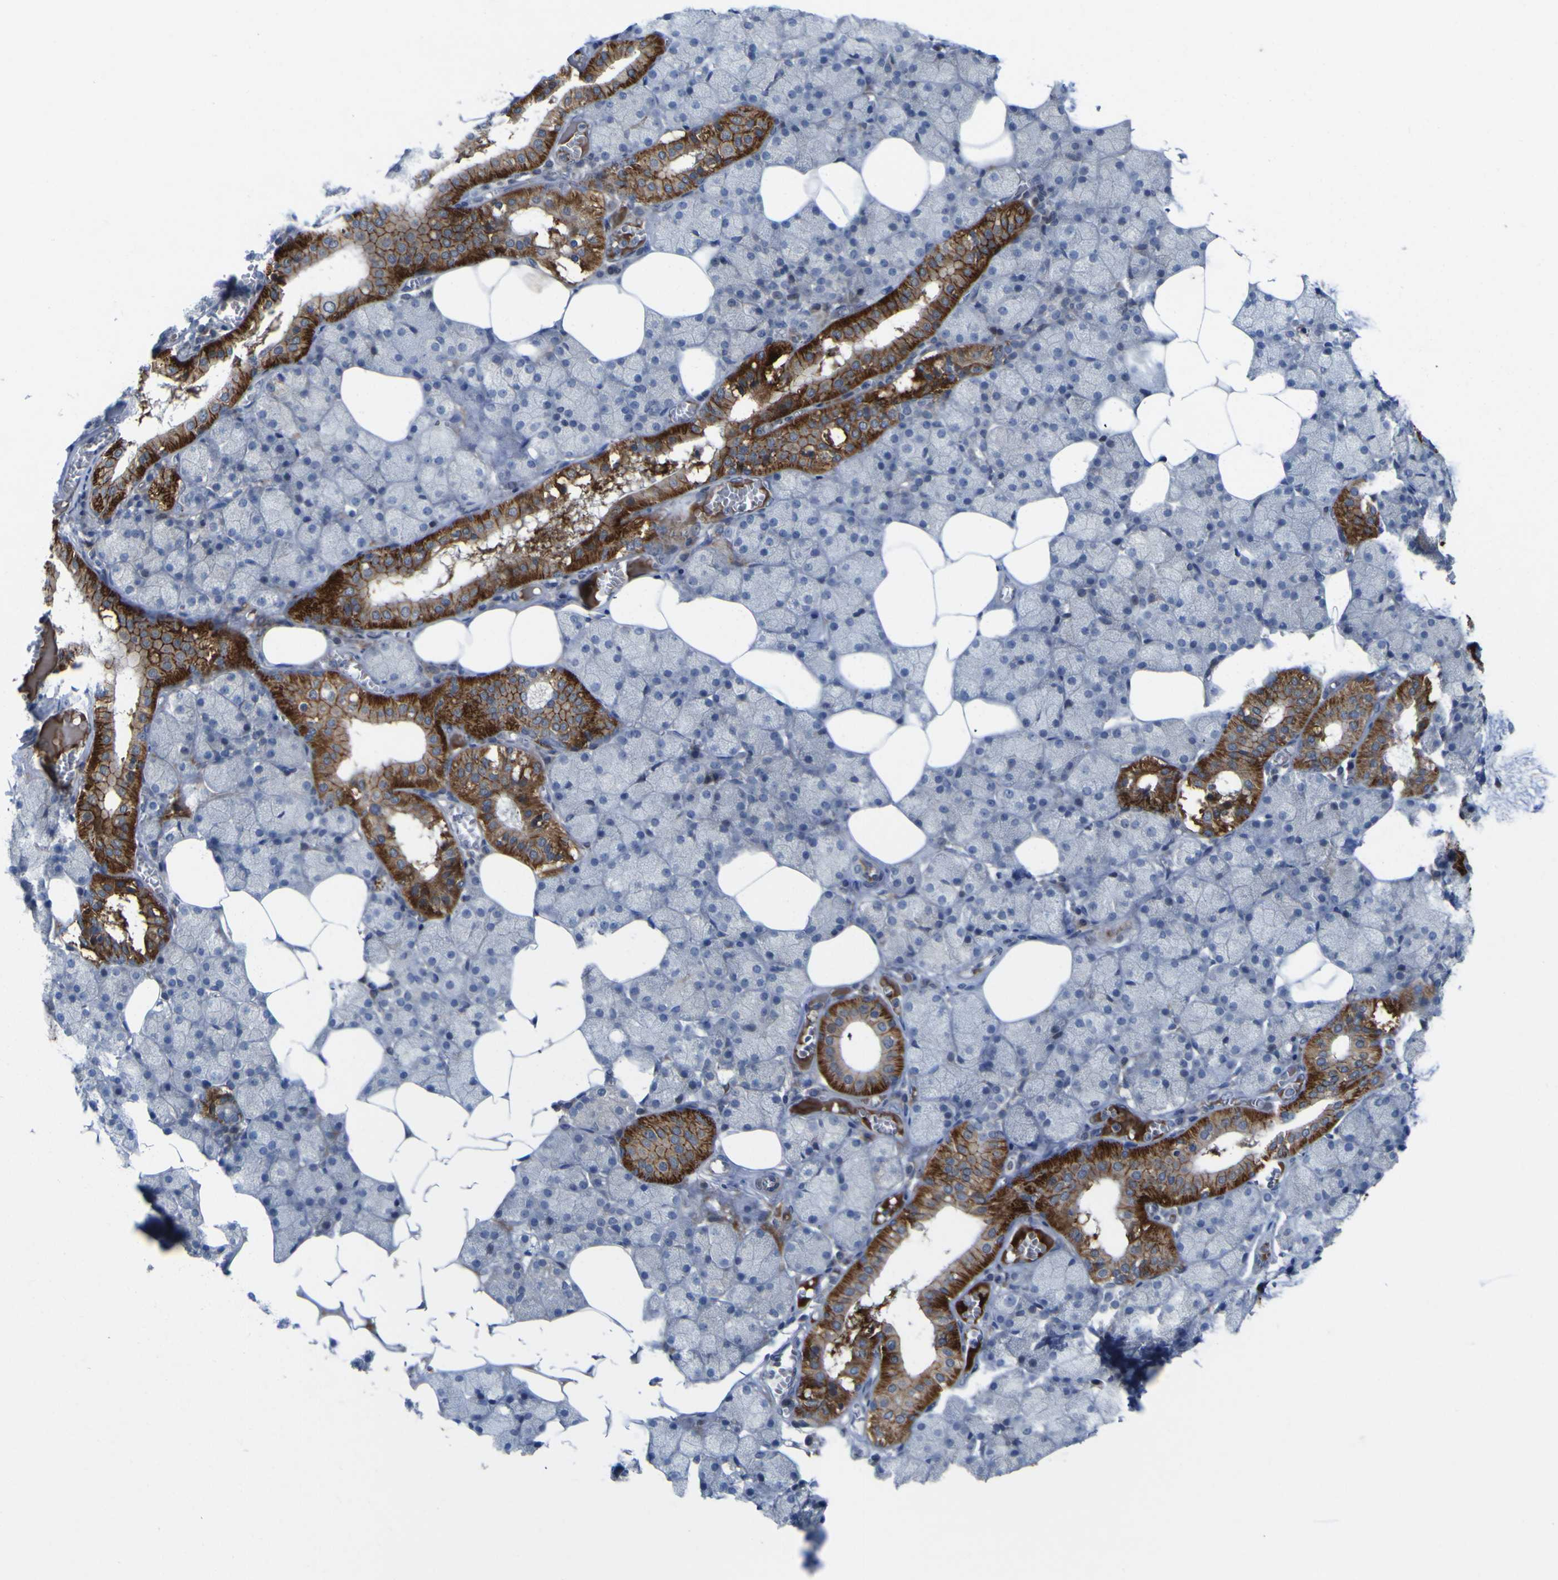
{"staining": {"intensity": "strong", "quantity": "<25%", "location": "cytoplasmic/membranous"}, "tissue": "salivary gland", "cell_type": "Glandular cells", "image_type": "normal", "snomed": [{"axis": "morphology", "description": "Normal tissue, NOS"}, {"axis": "topography", "description": "Salivary gland"}], "caption": "Immunohistochemistry (IHC) image of normal salivary gland stained for a protein (brown), which displays medium levels of strong cytoplasmic/membranous staining in approximately <25% of glandular cells.", "gene": "NAV1", "patient": {"sex": "male", "age": 62}}